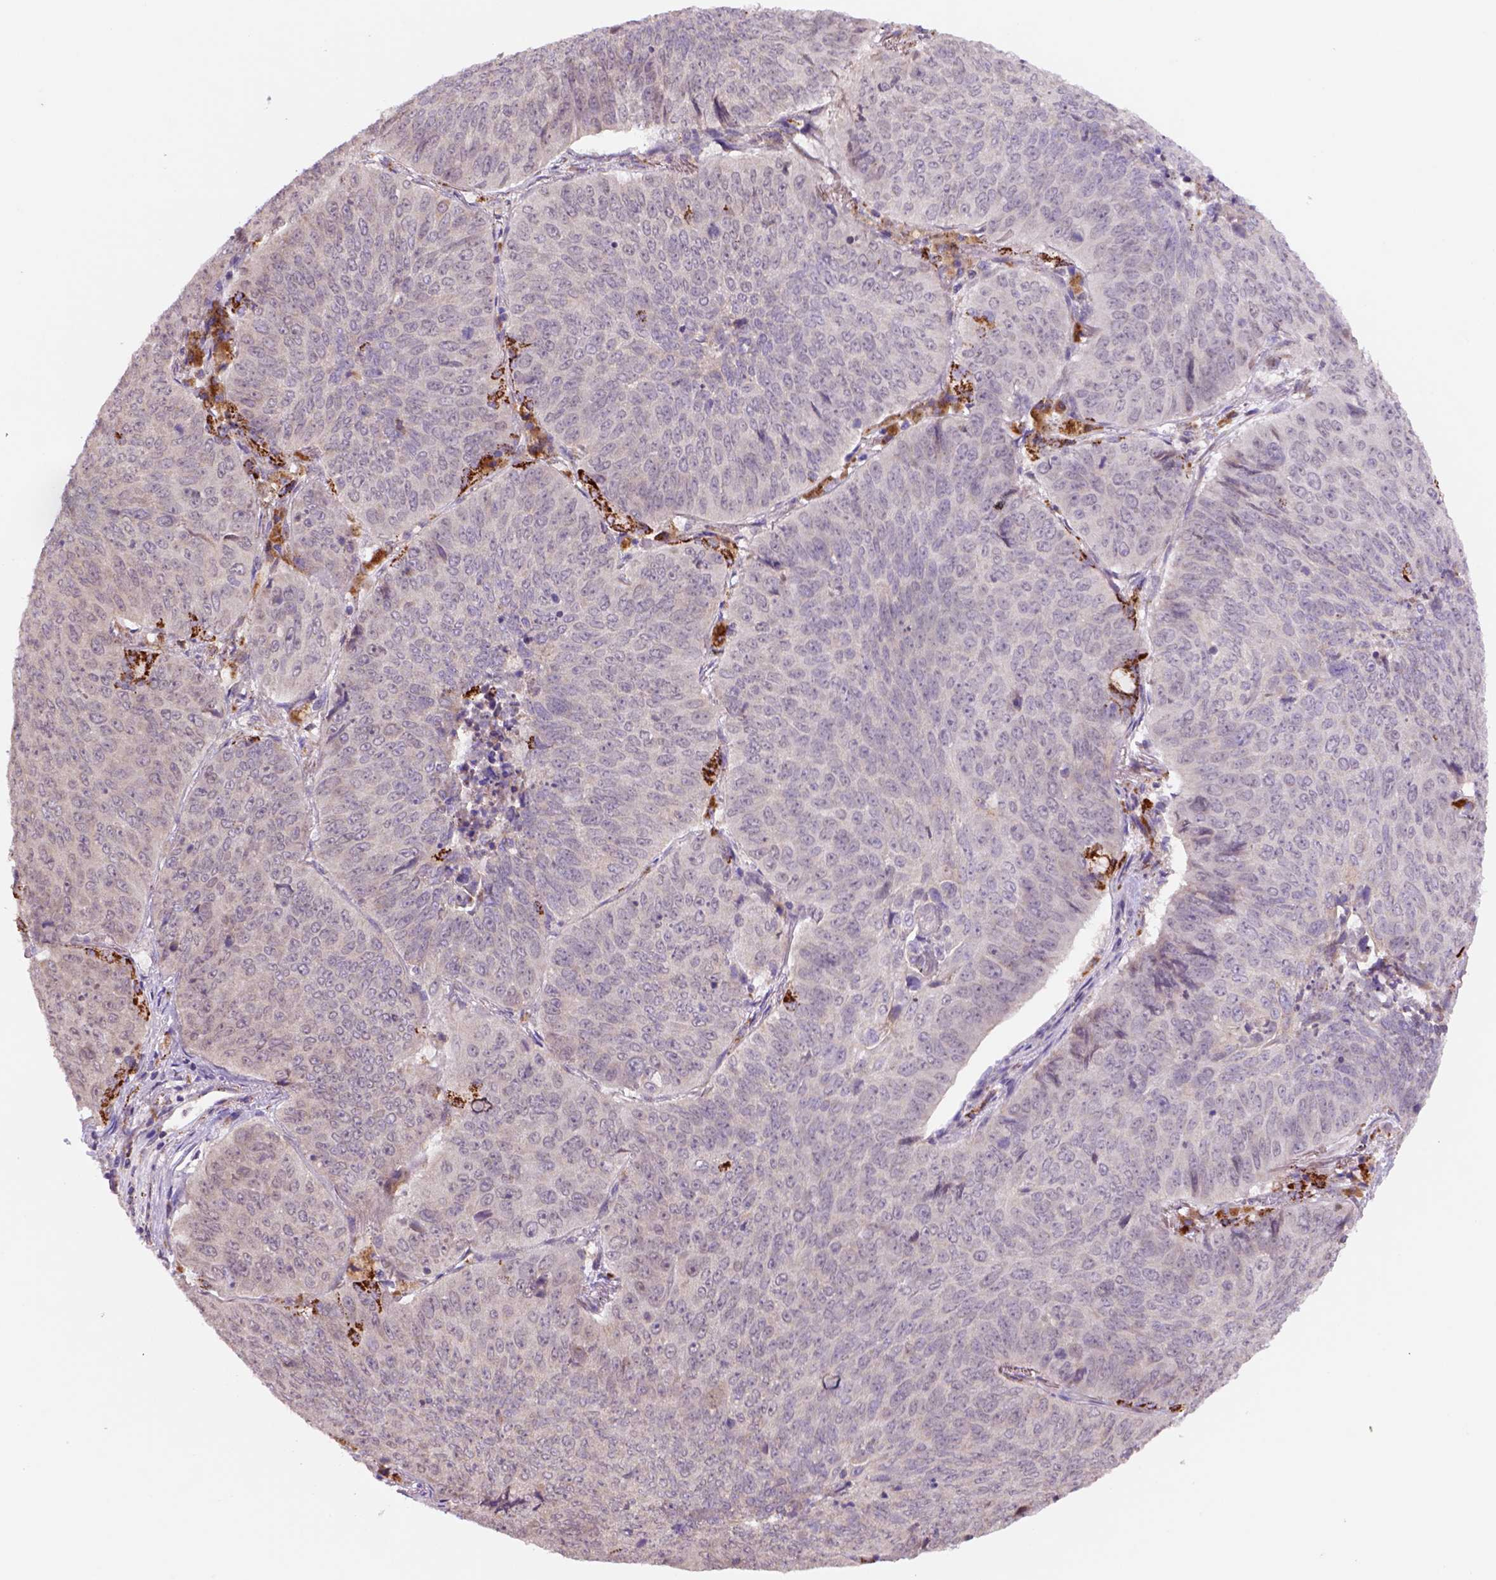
{"staining": {"intensity": "negative", "quantity": "none", "location": "none"}, "tissue": "lung cancer", "cell_type": "Tumor cells", "image_type": "cancer", "snomed": [{"axis": "morphology", "description": "Normal tissue, NOS"}, {"axis": "morphology", "description": "Squamous cell carcinoma, NOS"}, {"axis": "topography", "description": "Bronchus"}, {"axis": "topography", "description": "Lung"}], "caption": "High power microscopy histopathology image of an IHC histopathology image of lung cancer, revealing no significant positivity in tumor cells.", "gene": "FZD7", "patient": {"sex": "male", "age": 64}}